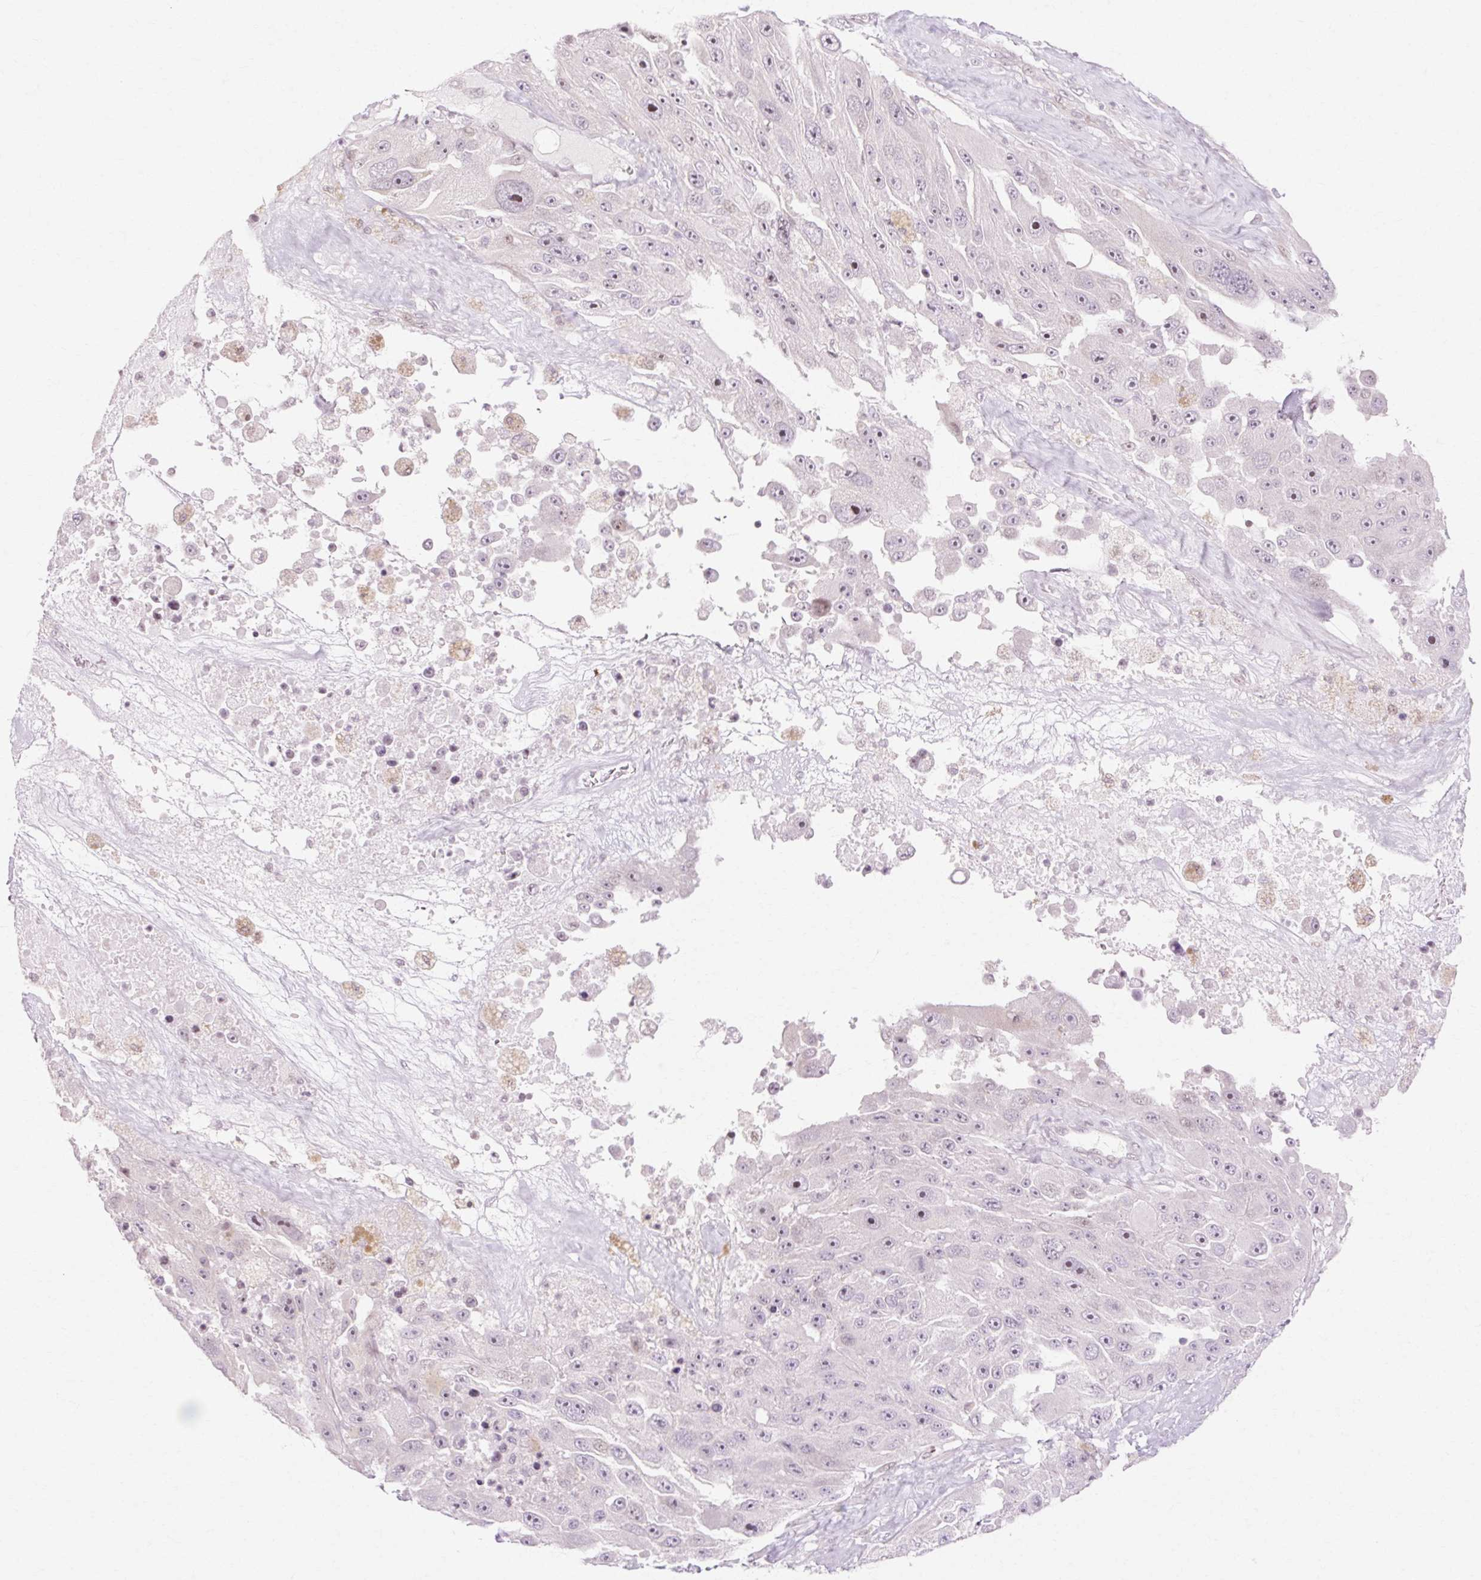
{"staining": {"intensity": "moderate", "quantity": "<25%", "location": "nuclear"}, "tissue": "melanoma", "cell_type": "Tumor cells", "image_type": "cancer", "snomed": [{"axis": "morphology", "description": "Malignant melanoma, Metastatic site"}, {"axis": "topography", "description": "Lymph node"}], "caption": "This is a histology image of immunohistochemistry staining of melanoma, which shows moderate staining in the nuclear of tumor cells.", "gene": "C3orf49", "patient": {"sex": "male", "age": 62}}